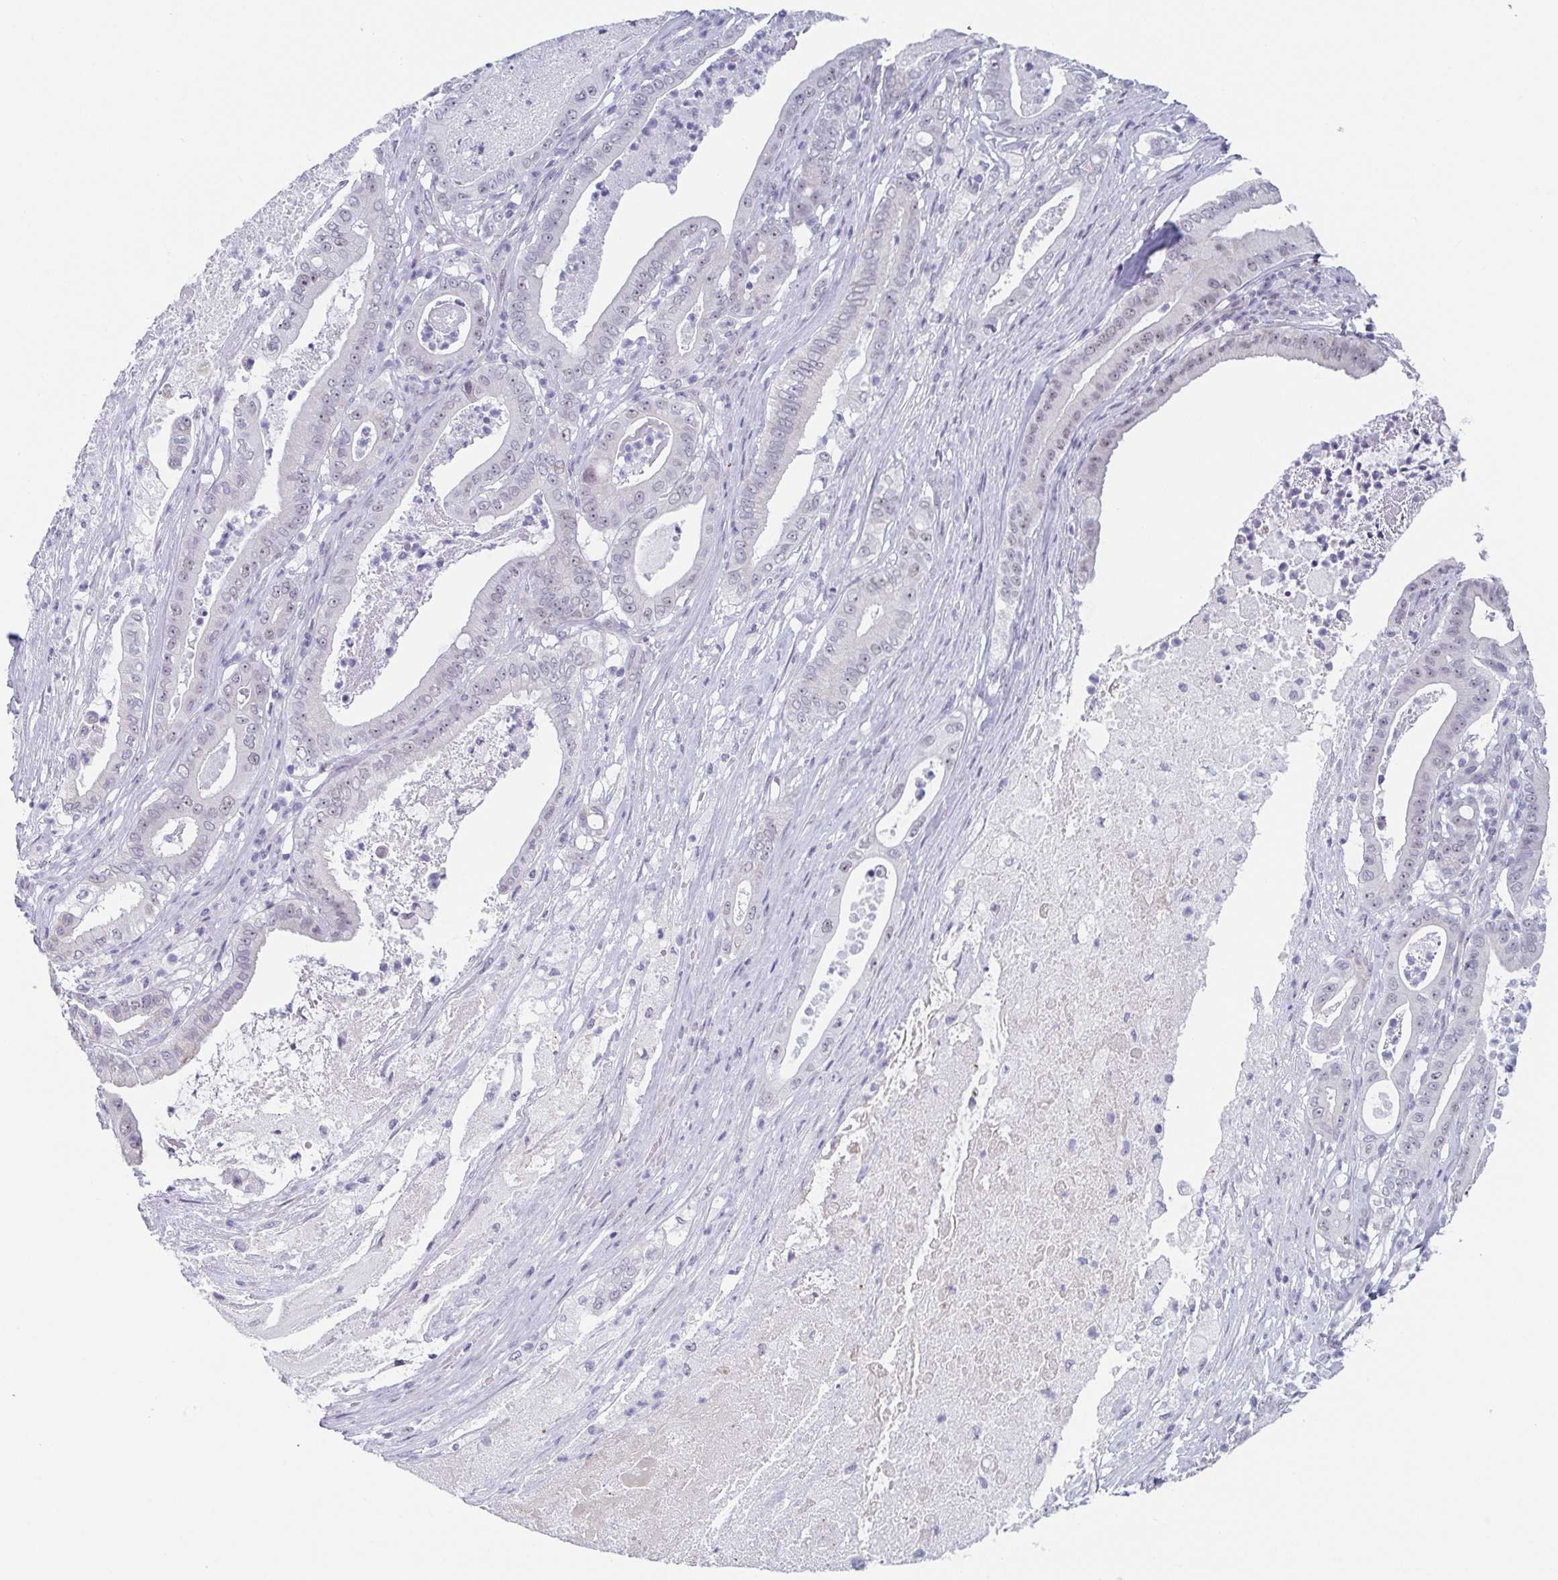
{"staining": {"intensity": "negative", "quantity": "none", "location": "none"}, "tissue": "pancreatic cancer", "cell_type": "Tumor cells", "image_type": "cancer", "snomed": [{"axis": "morphology", "description": "Adenocarcinoma, NOS"}, {"axis": "topography", "description": "Pancreas"}], "caption": "Image shows no significant protein expression in tumor cells of pancreatic adenocarcinoma.", "gene": "EXOSC7", "patient": {"sex": "male", "age": 71}}